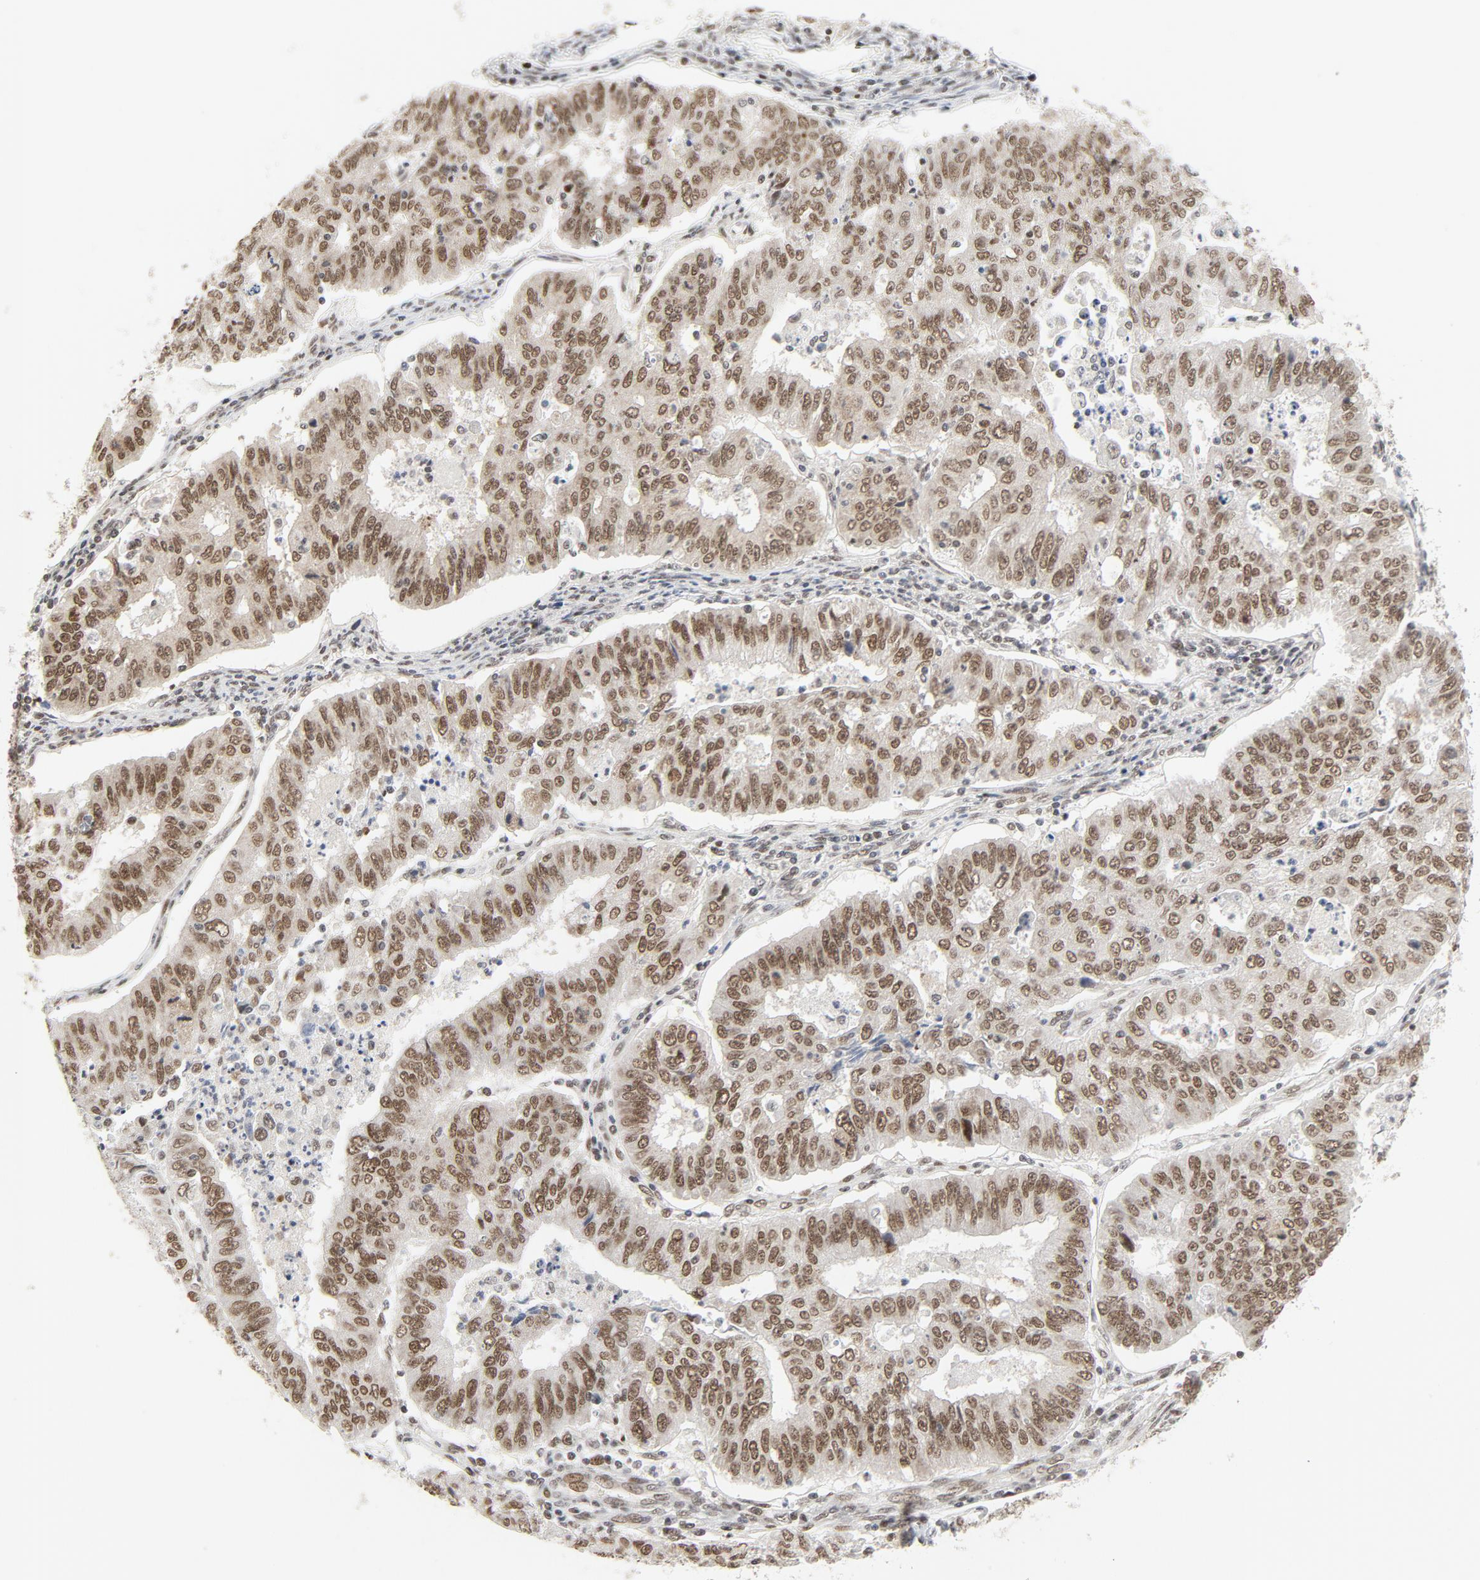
{"staining": {"intensity": "moderate", "quantity": ">75%", "location": "nuclear"}, "tissue": "endometrial cancer", "cell_type": "Tumor cells", "image_type": "cancer", "snomed": [{"axis": "morphology", "description": "Adenocarcinoma, NOS"}, {"axis": "topography", "description": "Endometrium"}], "caption": "Protein expression analysis of human endometrial adenocarcinoma reveals moderate nuclear expression in about >75% of tumor cells.", "gene": "ERCC1", "patient": {"sex": "female", "age": 42}}